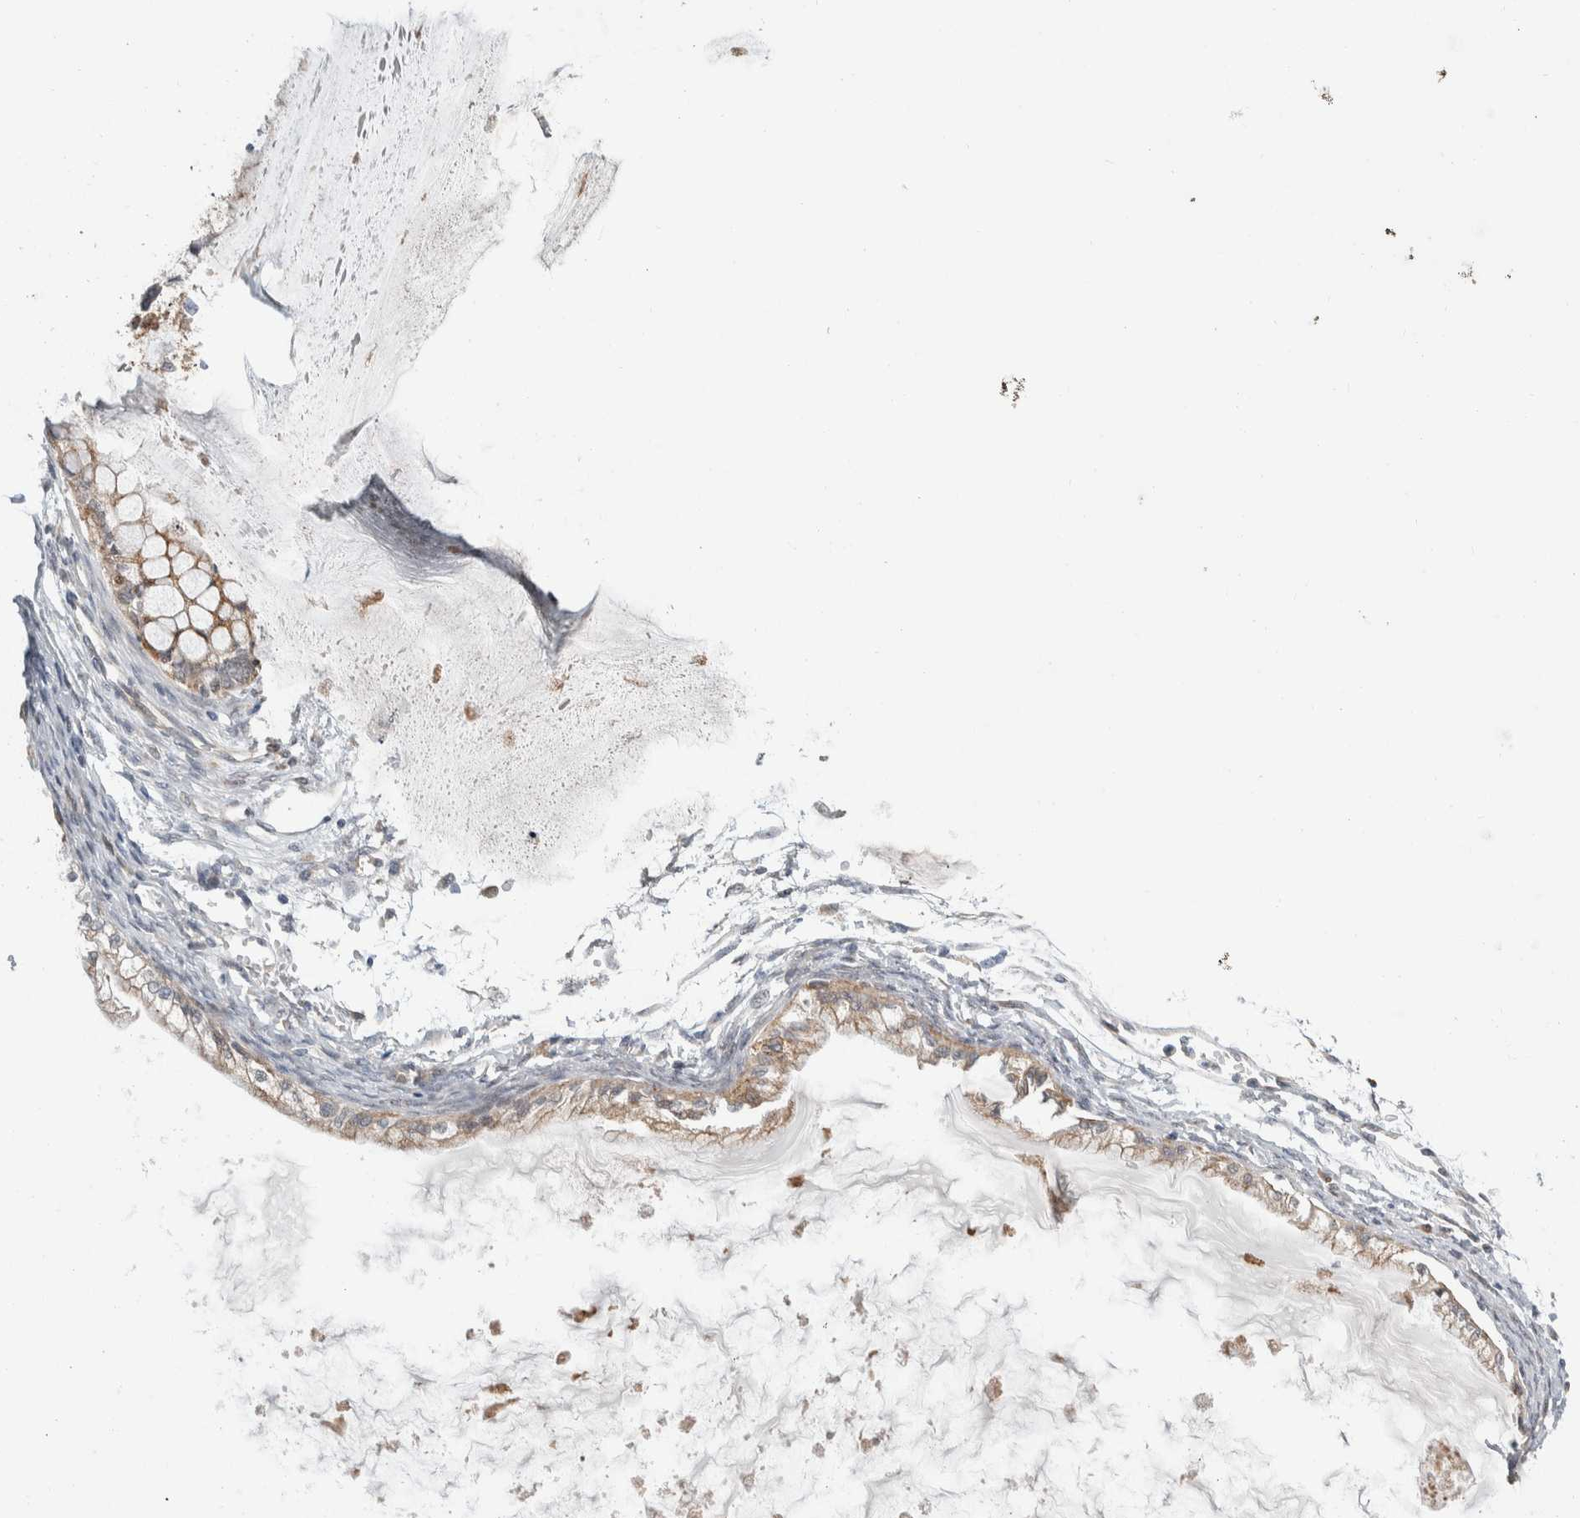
{"staining": {"intensity": "weak", "quantity": ">75%", "location": "cytoplasmic/membranous"}, "tissue": "ovarian cancer", "cell_type": "Tumor cells", "image_type": "cancer", "snomed": [{"axis": "morphology", "description": "Cystadenocarcinoma, mucinous, NOS"}, {"axis": "topography", "description": "Ovary"}], "caption": "Ovarian mucinous cystadenocarcinoma stained for a protein (brown) demonstrates weak cytoplasmic/membranous positive expression in about >75% of tumor cells.", "gene": "SHPK", "patient": {"sex": "female", "age": 57}}